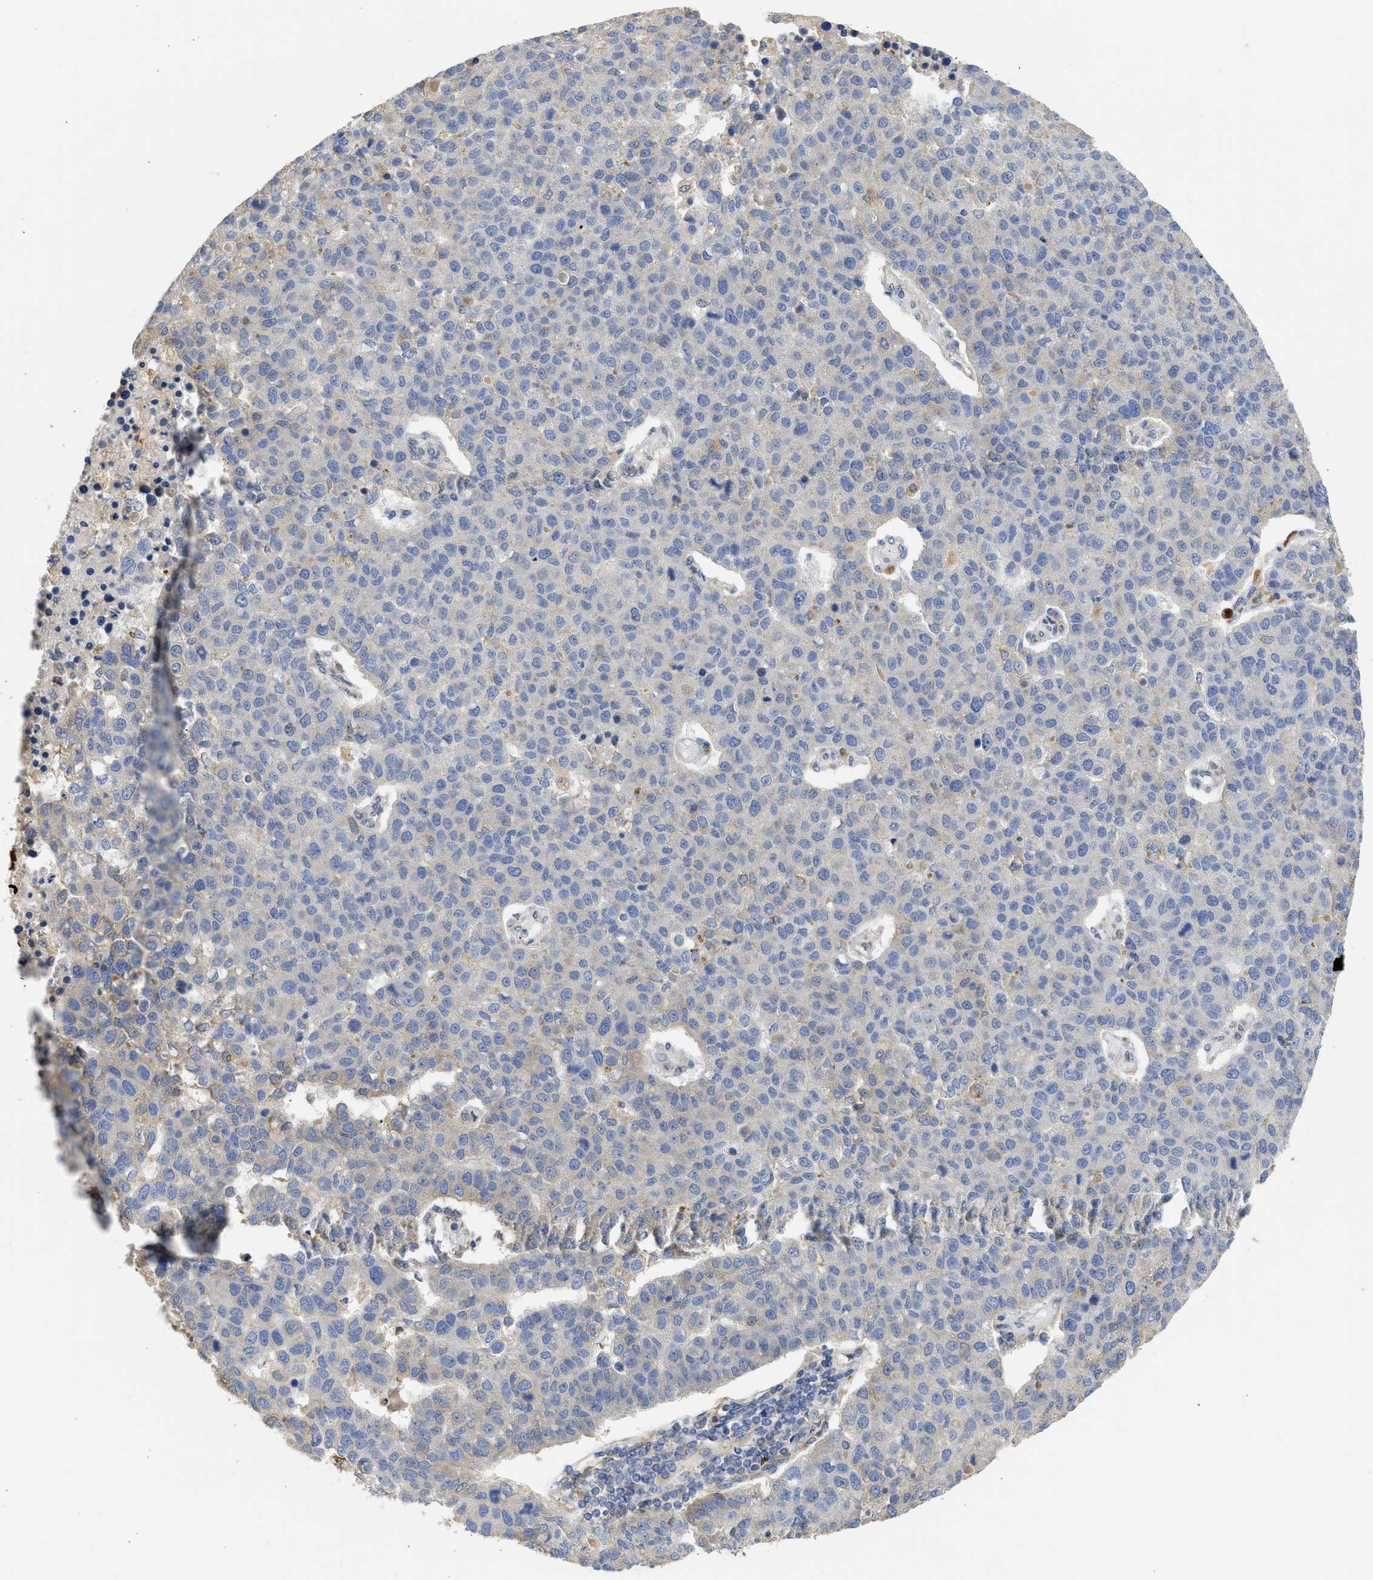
{"staining": {"intensity": "weak", "quantity": "<25%", "location": "cytoplasmic/membranous"}, "tissue": "pancreatic cancer", "cell_type": "Tumor cells", "image_type": "cancer", "snomed": [{"axis": "morphology", "description": "Adenocarcinoma, NOS"}, {"axis": "topography", "description": "Pancreas"}], "caption": "Micrograph shows no significant protein staining in tumor cells of adenocarcinoma (pancreatic).", "gene": "TMED1", "patient": {"sex": "female", "age": 61}}